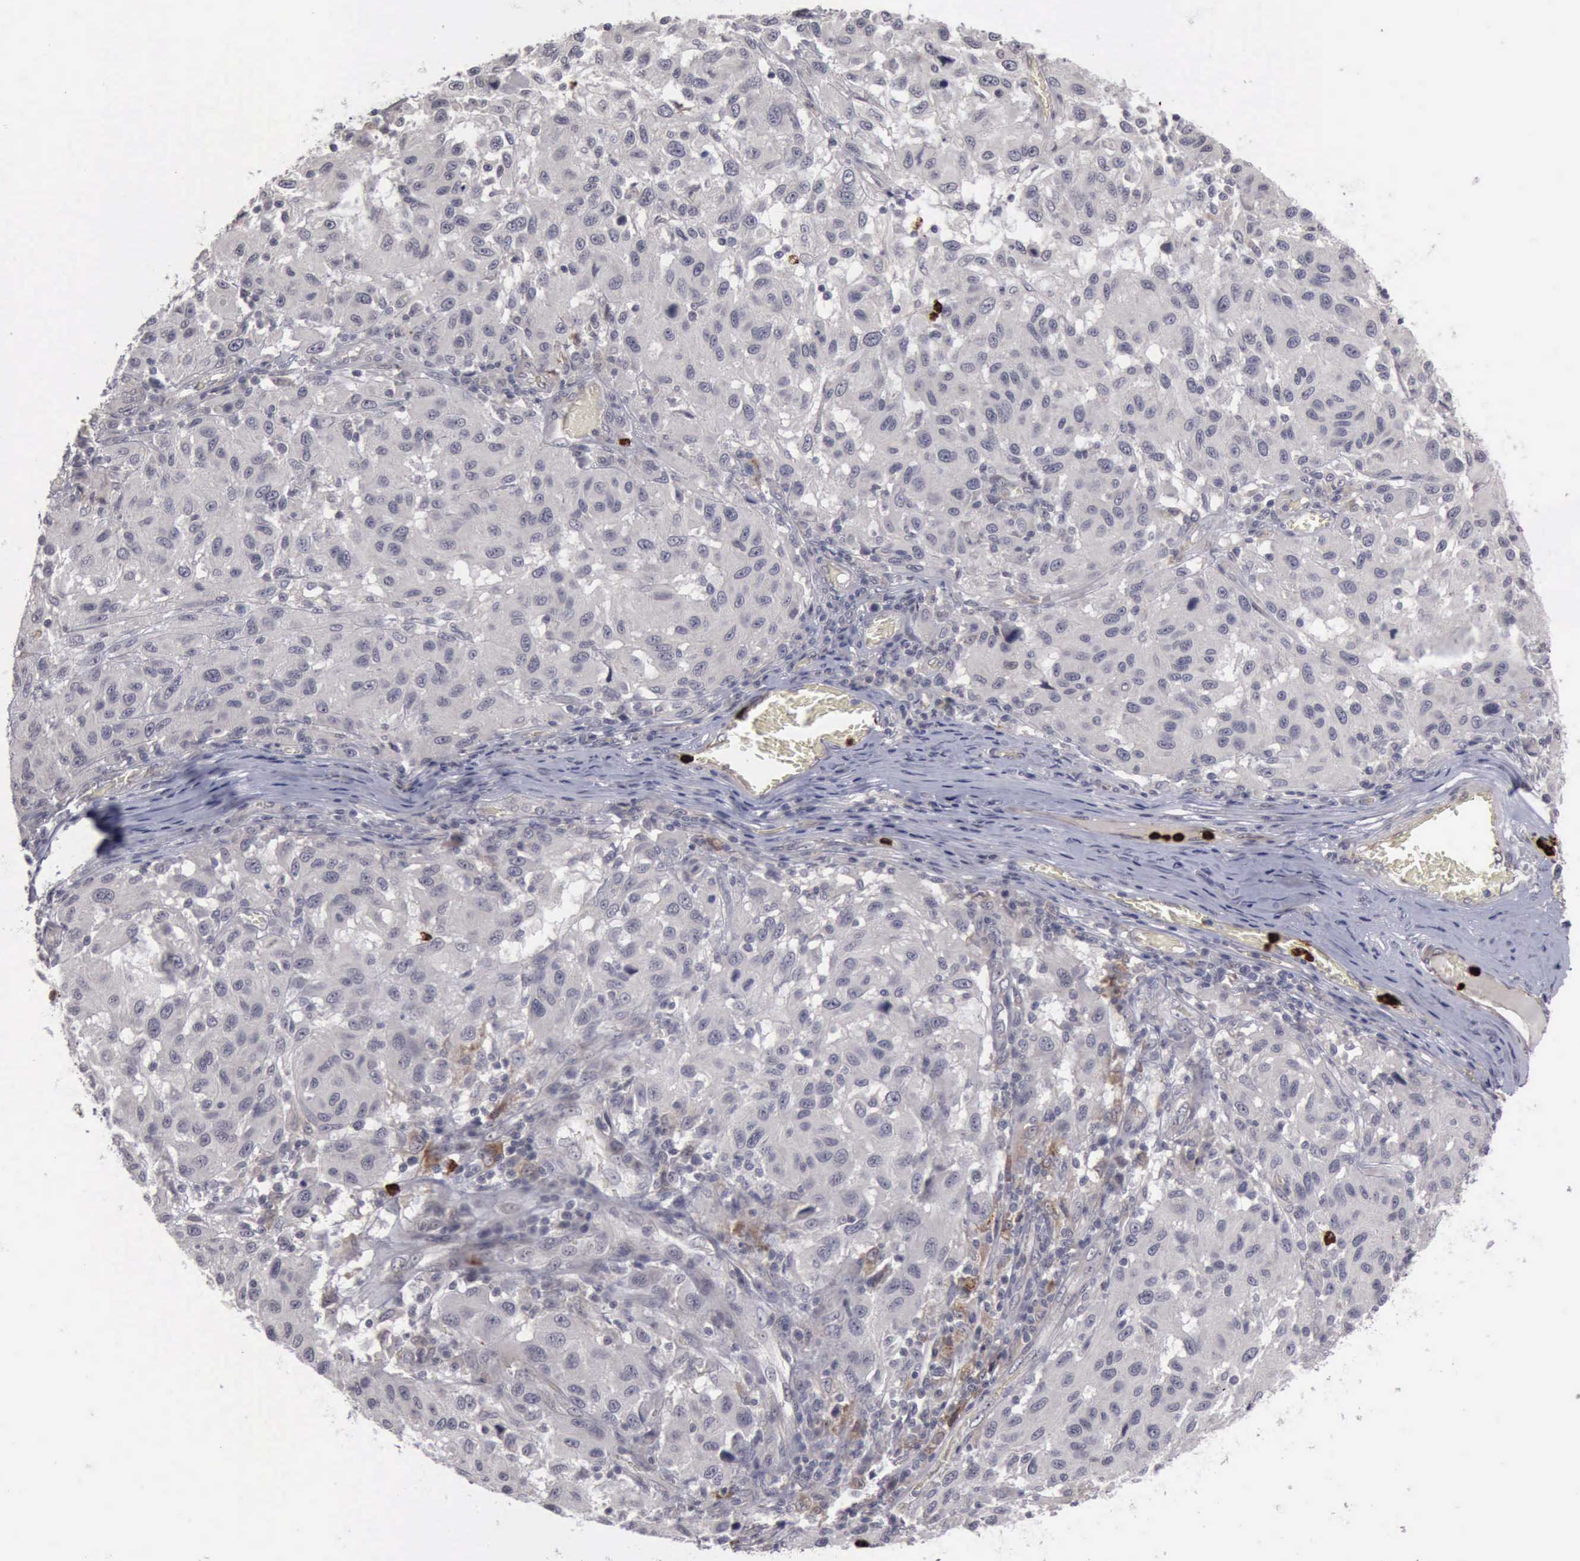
{"staining": {"intensity": "negative", "quantity": "none", "location": "none"}, "tissue": "melanoma", "cell_type": "Tumor cells", "image_type": "cancer", "snomed": [{"axis": "morphology", "description": "Malignant melanoma, NOS"}, {"axis": "topography", "description": "Skin"}], "caption": "A high-resolution micrograph shows immunohistochemistry staining of malignant melanoma, which demonstrates no significant staining in tumor cells. (Brightfield microscopy of DAB immunohistochemistry (IHC) at high magnification).", "gene": "MMP9", "patient": {"sex": "female", "age": 77}}